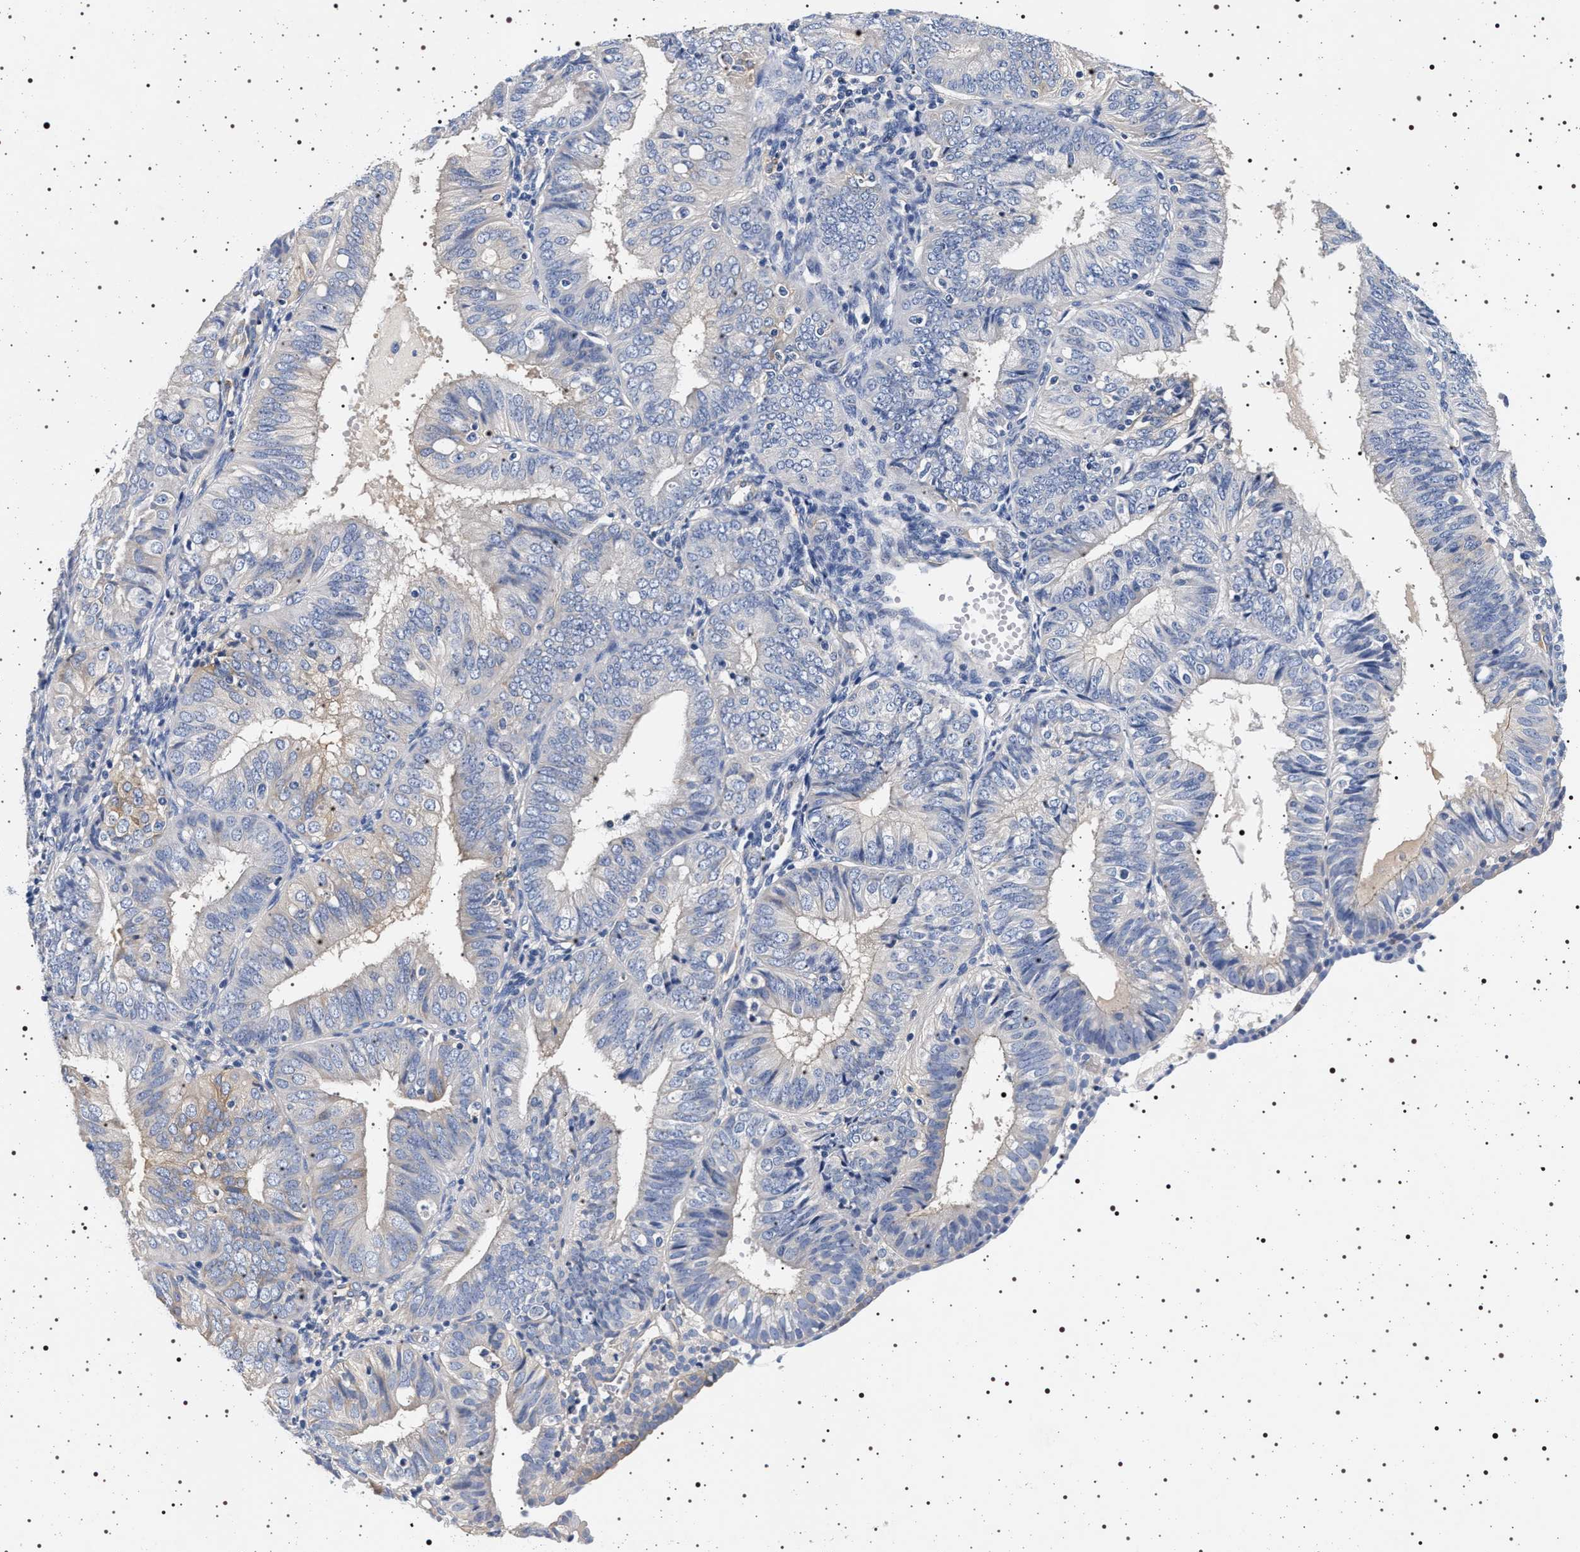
{"staining": {"intensity": "negative", "quantity": "none", "location": "none"}, "tissue": "endometrial cancer", "cell_type": "Tumor cells", "image_type": "cancer", "snomed": [{"axis": "morphology", "description": "Adenocarcinoma, NOS"}, {"axis": "topography", "description": "Endometrium"}], "caption": "Tumor cells show no significant protein positivity in adenocarcinoma (endometrial).", "gene": "HSD17B1", "patient": {"sex": "female", "age": 58}}